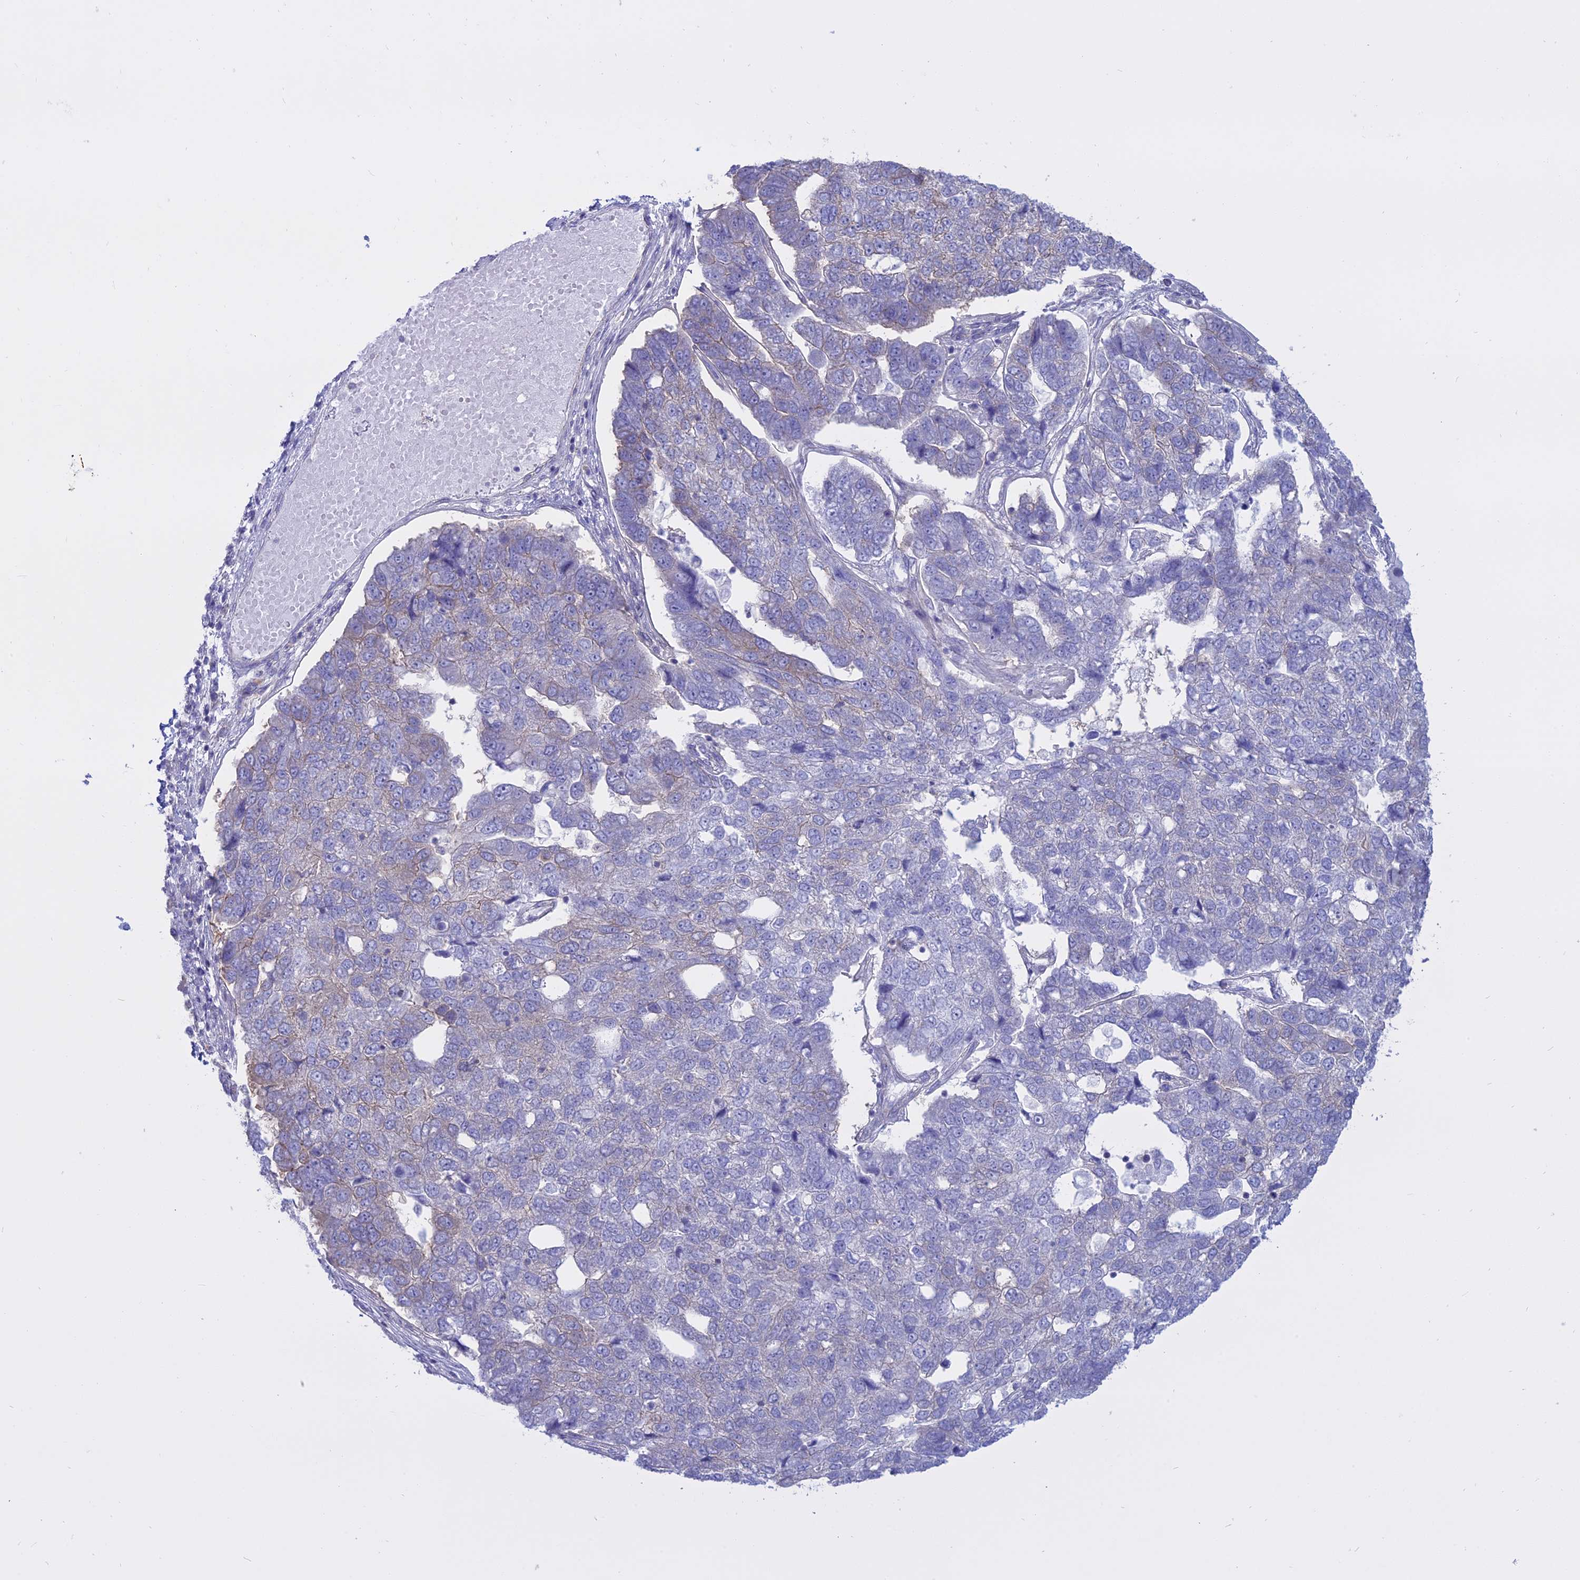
{"staining": {"intensity": "negative", "quantity": "none", "location": "none"}, "tissue": "pancreatic cancer", "cell_type": "Tumor cells", "image_type": "cancer", "snomed": [{"axis": "morphology", "description": "Adenocarcinoma, NOS"}, {"axis": "topography", "description": "Pancreas"}], "caption": "DAB (3,3'-diaminobenzidine) immunohistochemical staining of human pancreatic adenocarcinoma demonstrates no significant staining in tumor cells.", "gene": "AHCYL1", "patient": {"sex": "female", "age": 61}}